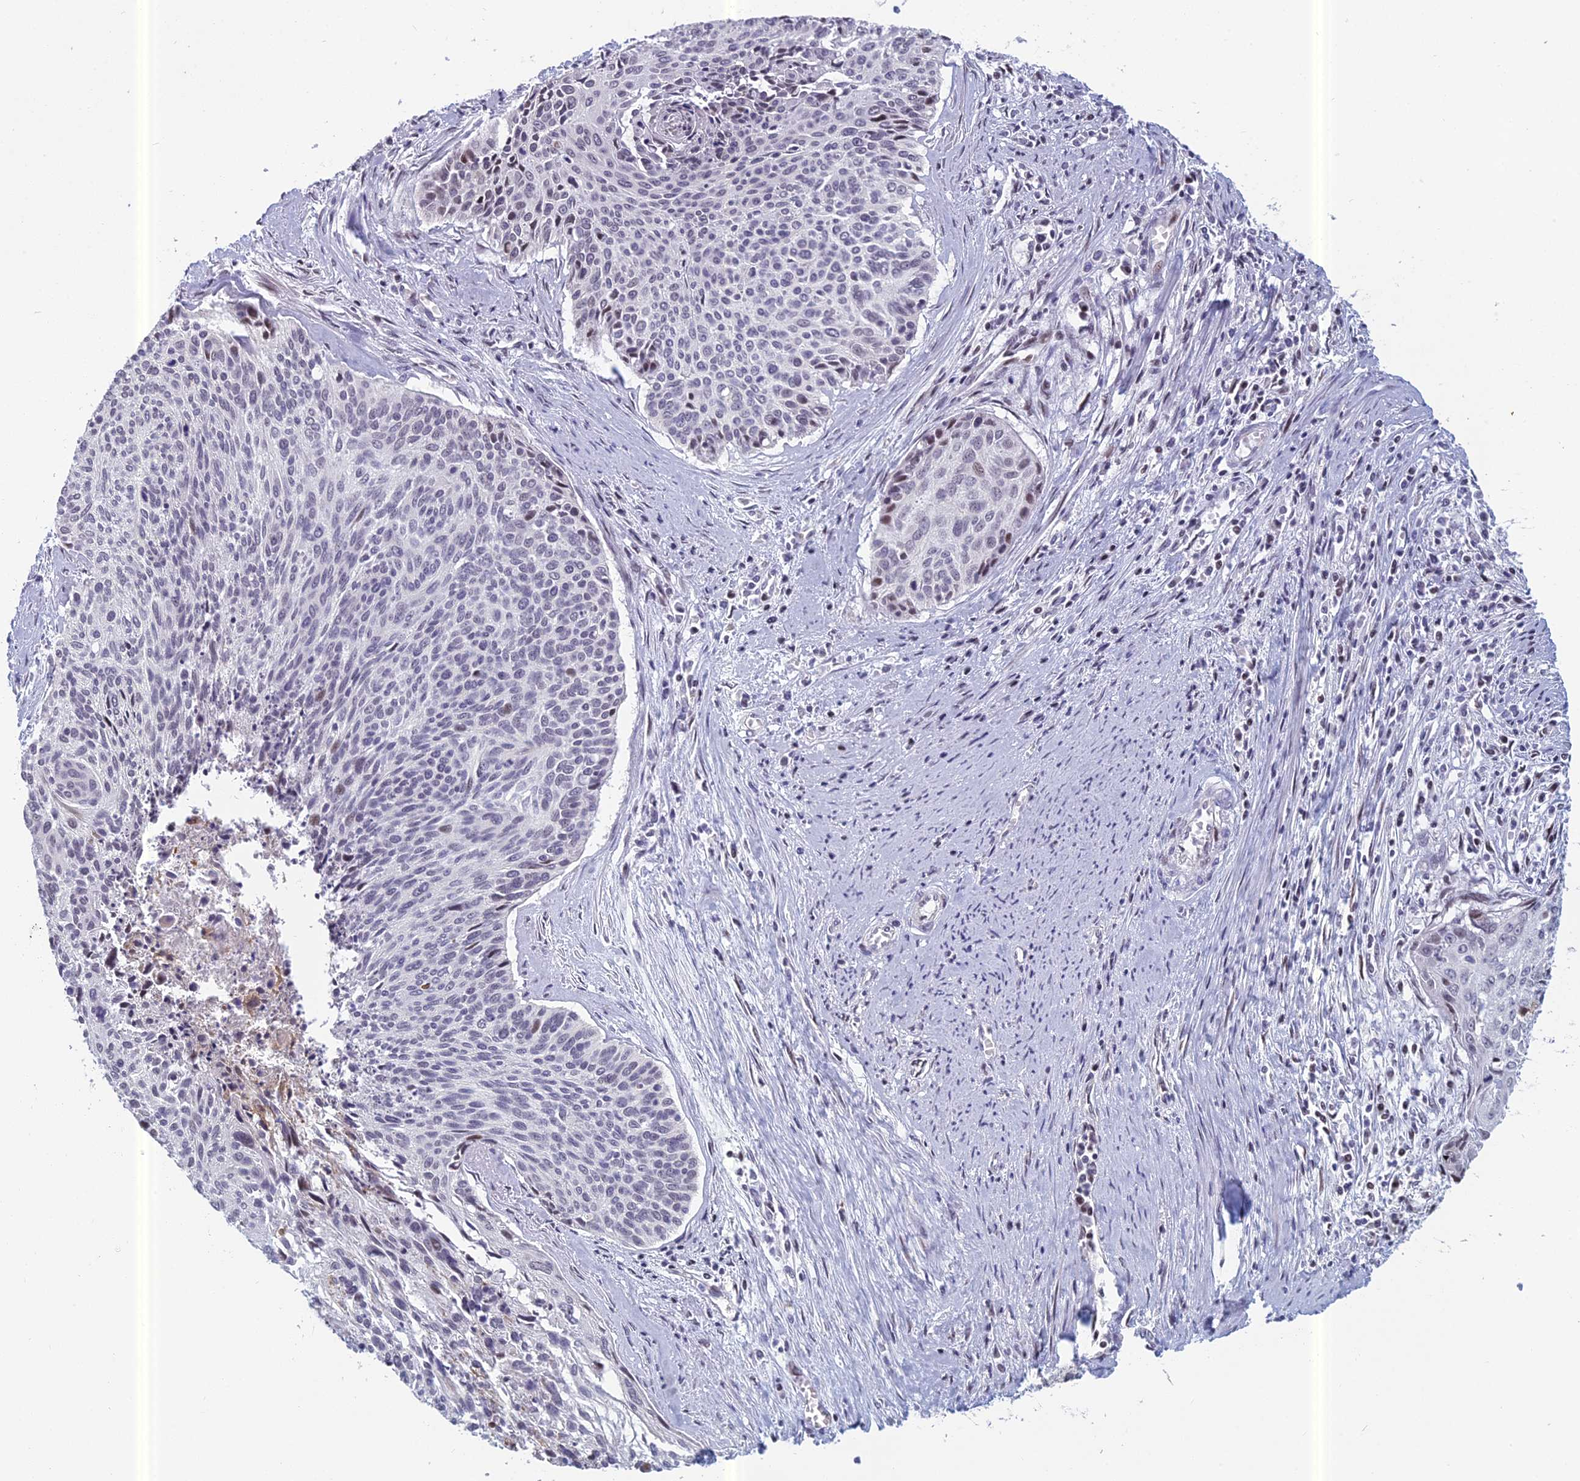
{"staining": {"intensity": "negative", "quantity": "none", "location": "none"}, "tissue": "cervical cancer", "cell_type": "Tumor cells", "image_type": "cancer", "snomed": [{"axis": "morphology", "description": "Squamous cell carcinoma, NOS"}, {"axis": "topography", "description": "Cervix"}], "caption": "Immunohistochemistry image of neoplastic tissue: human cervical squamous cell carcinoma stained with DAB (3,3'-diaminobenzidine) displays no significant protein staining in tumor cells. (Brightfield microscopy of DAB immunohistochemistry at high magnification).", "gene": "RGS17", "patient": {"sex": "female", "age": 55}}